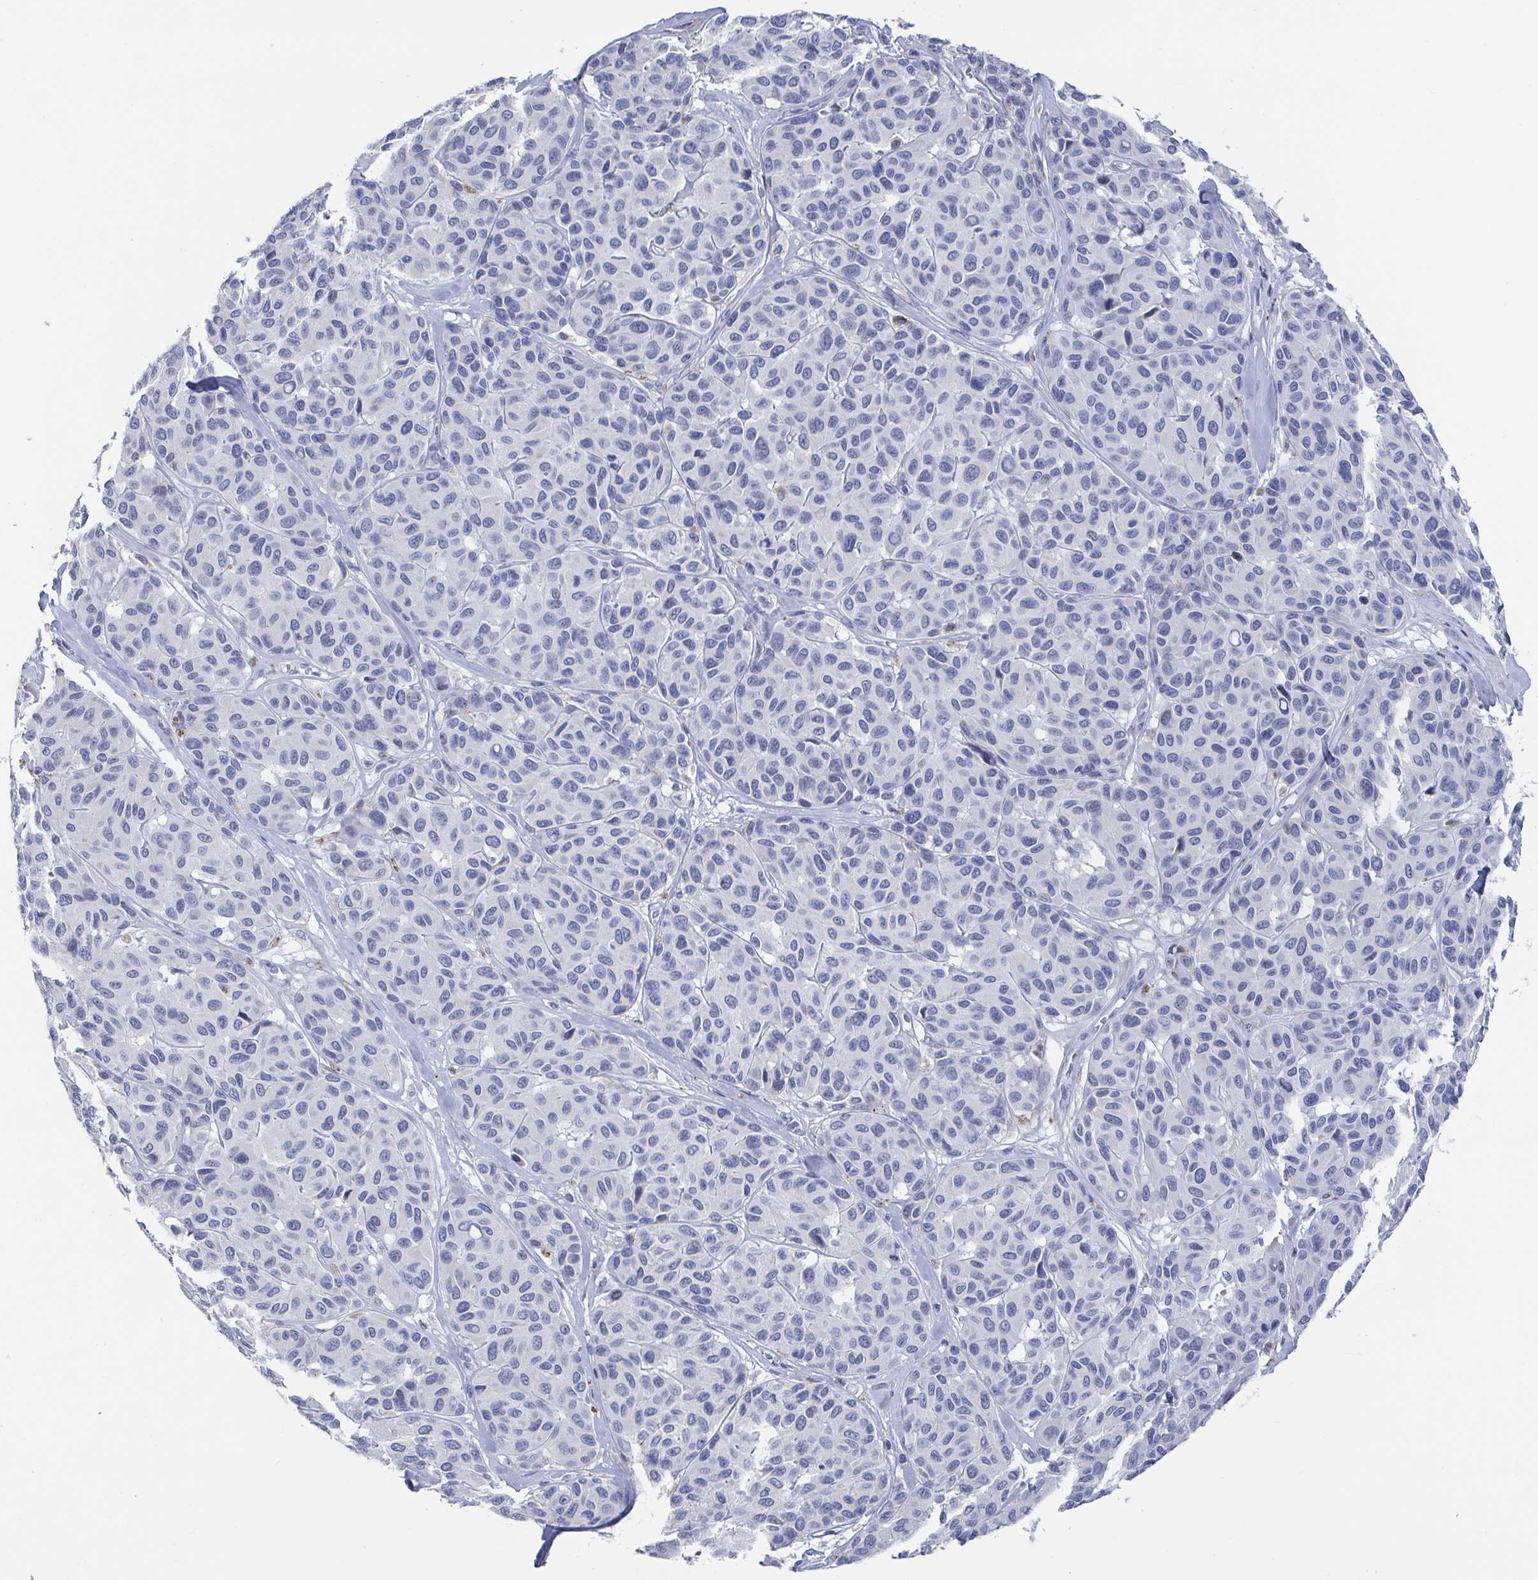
{"staining": {"intensity": "negative", "quantity": "none", "location": "none"}, "tissue": "melanoma", "cell_type": "Tumor cells", "image_type": "cancer", "snomed": [{"axis": "morphology", "description": "Malignant melanoma, NOS"}, {"axis": "topography", "description": "Skin"}], "caption": "Immunohistochemistry image of neoplastic tissue: malignant melanoma stained with DAB (3,3'-diaminobenzidine) exhibits no significant protein expression in tumor cells.", "gene": "CAMKV", "patient": {"sex": "female", "age": 66}}